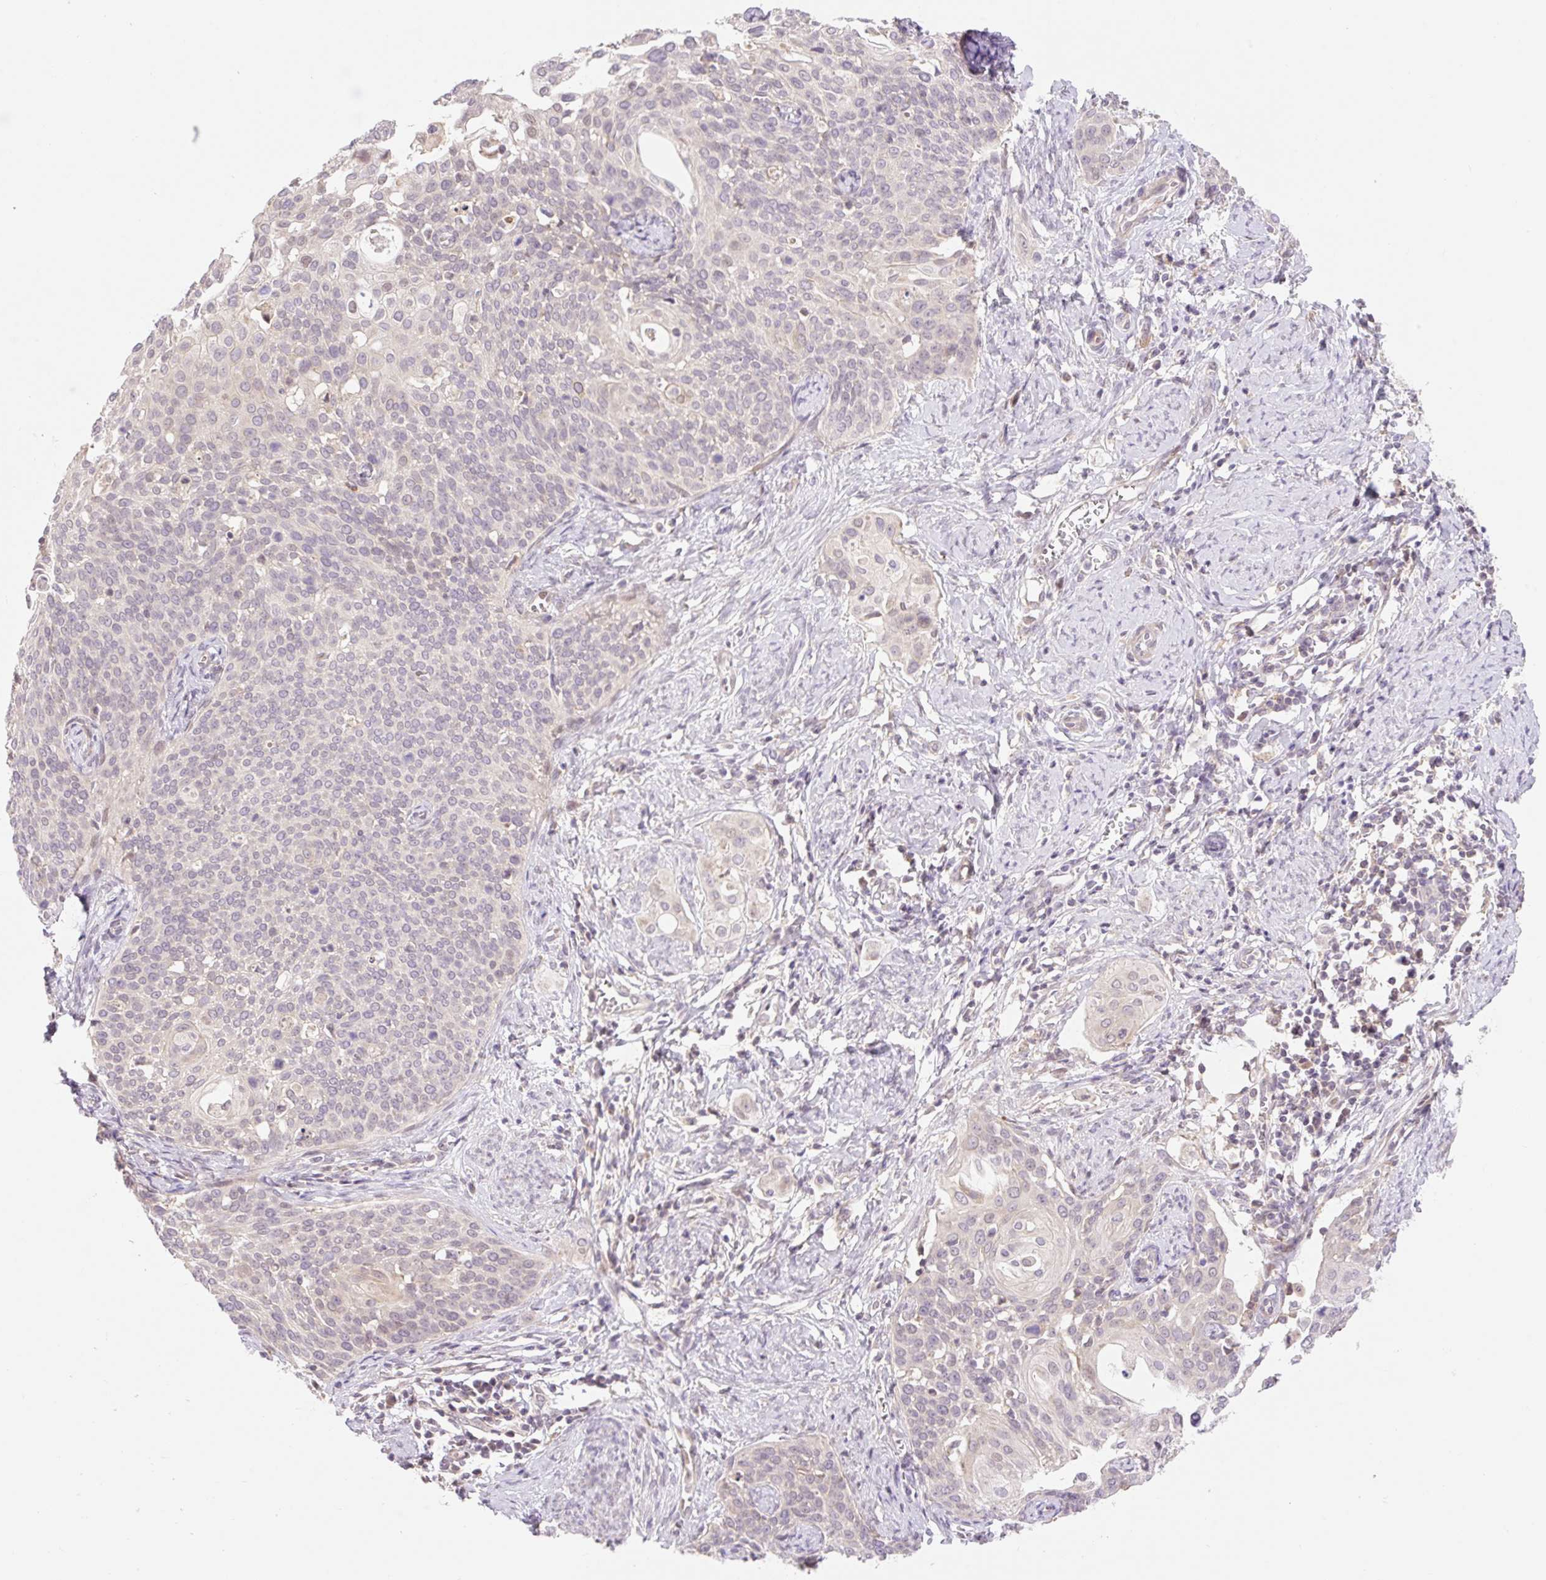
{"staining": {"intensity": "negative", "quantity": "none", "location": "none"}, "tissue": "cervical cancer", "cell_type": "Tumor cells", "image_type": "cancer", "snomed": [{"axis": "morphology", "description": "Squamous cell carcinoma, NOS"}, {"axis": "topography", "description": "Cervix"}], "caption": "High magnification brightfield microscopy of squamous cell carcinoma (cervical) stained with DAB (3,3'-diaminobenzidine) (brown) and counterstained with hematoxylin (blue): tumor cells show no significant positivity.", "gene": "EMC10", "patient": {"sex": "female", "age": 44}}